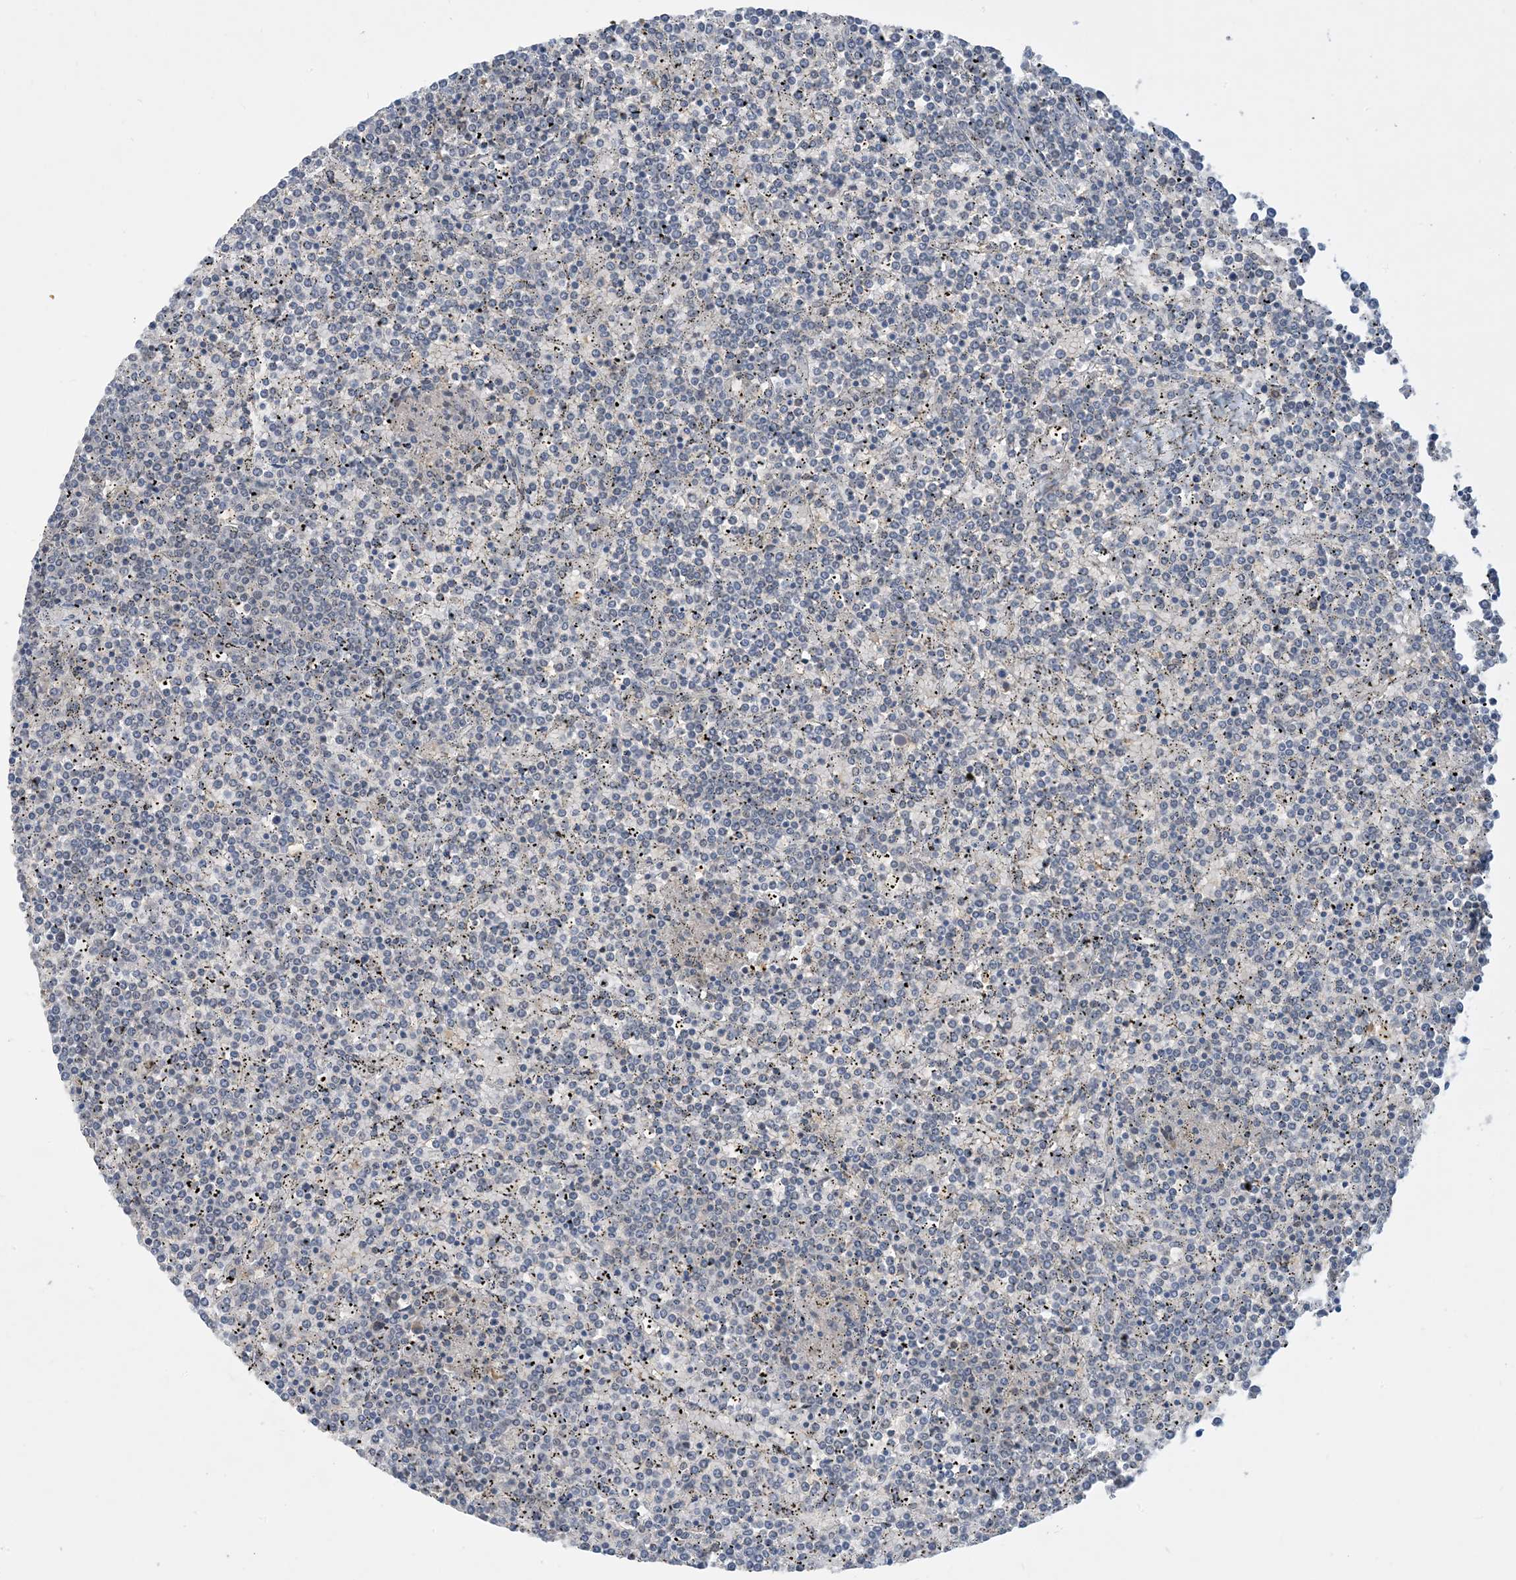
{"staining": {"intensity": "negative", "quantity": "none", "location": "none"}, "tissue": "lymphoma", "cell_type": "Tumor cells", "image_type": "cancer", "snomed": [{"axis": "morphology", "description": "Malignant lymphoma, non-Hodgkin's type, Low grade"}, {"axis": "topography", "description": "Spleen"}], "caption": "DAB (3,3'-diaminobenzidine) immunohistochemical staining of human low-grade malignant lymphoma, non-Hodgkin's type displays no significant expression in tumor cells.", "gene": "UBE2E1", "patient": {"sex": "female", "age": 19}}